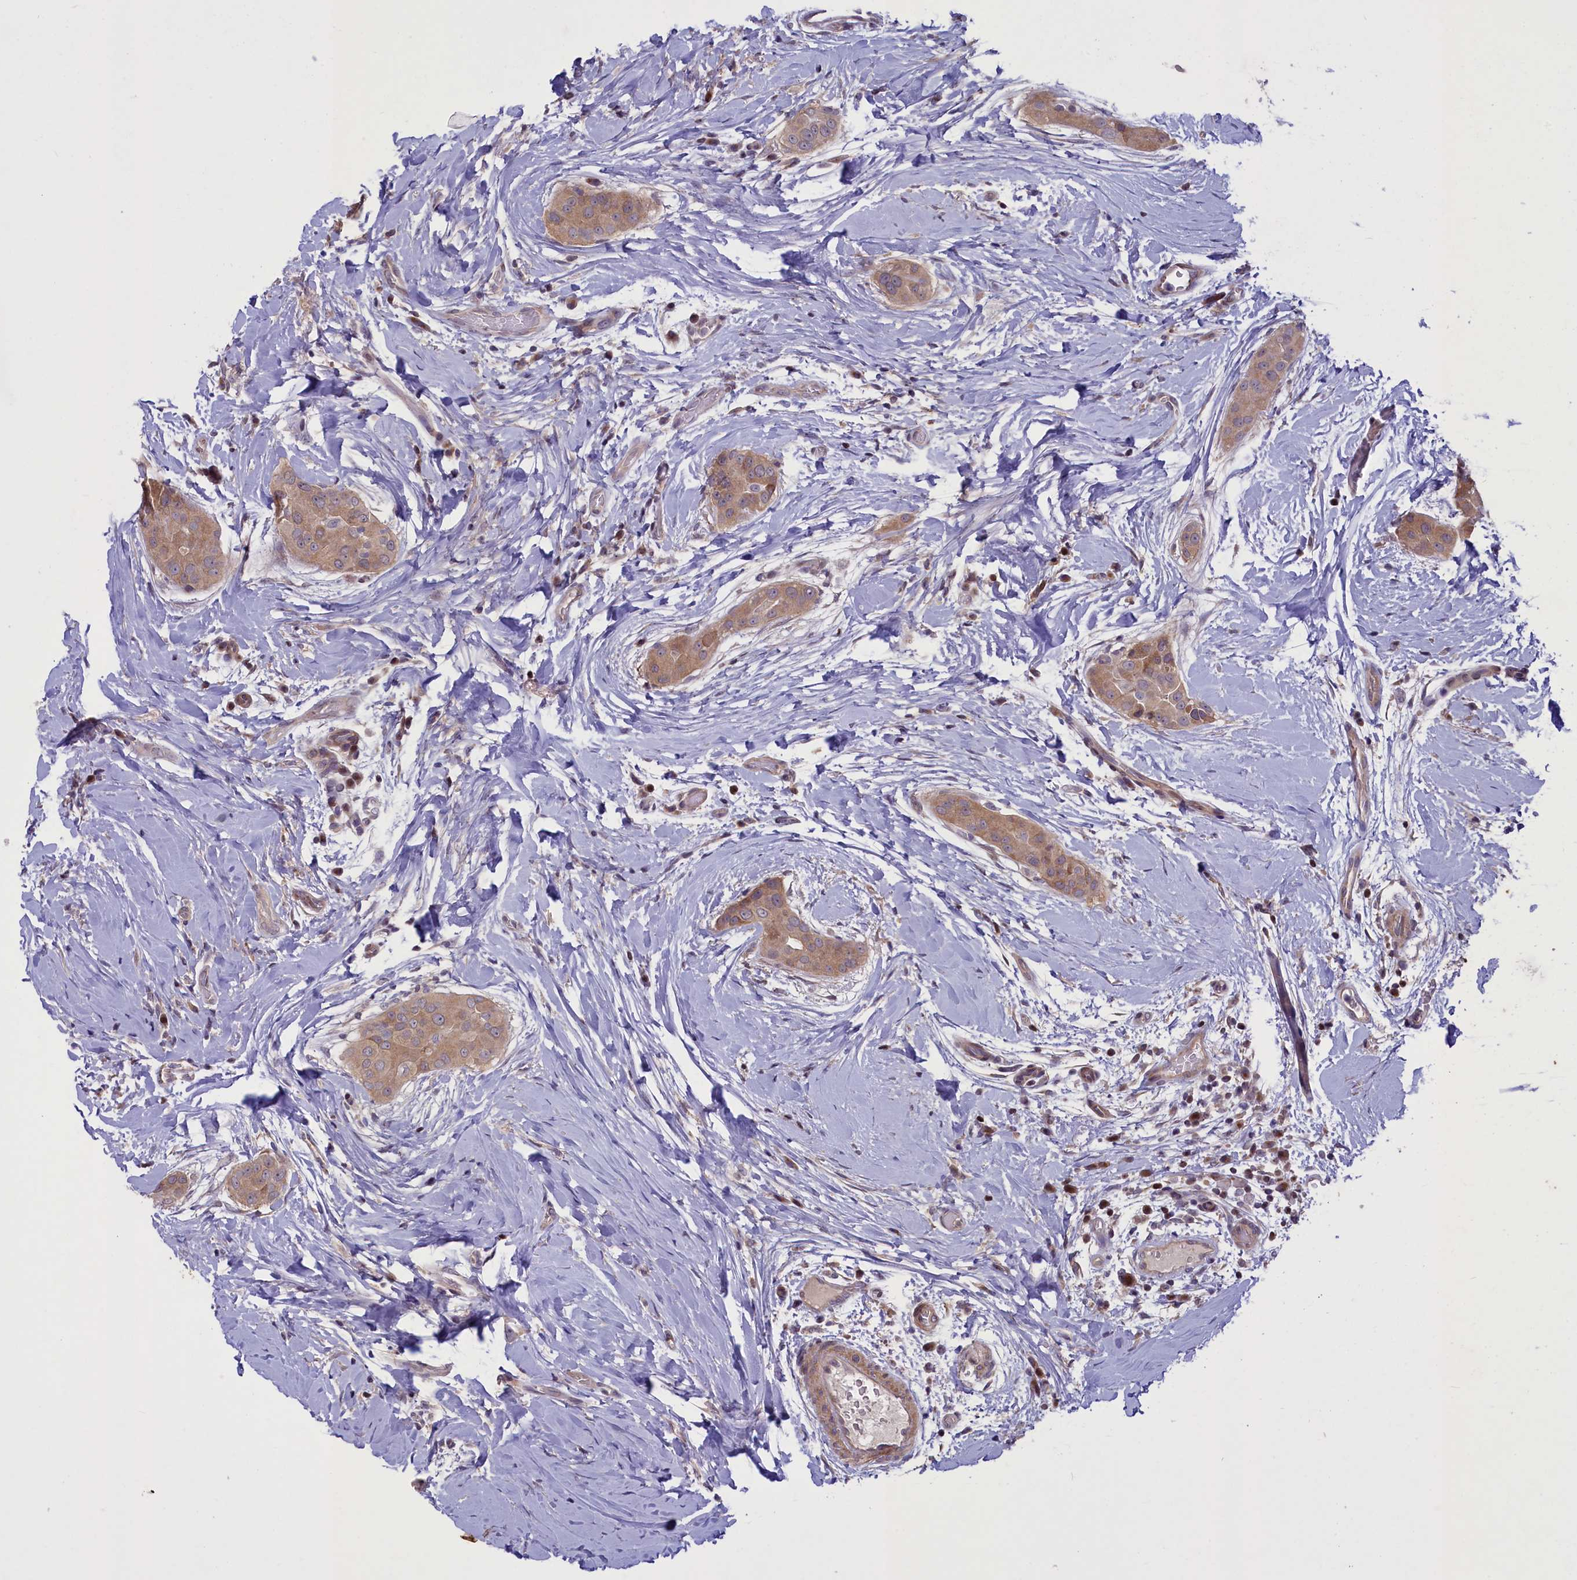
{"staining": {"intensity": "weak", "quantity": ">75%", "location": "cytoplasmic/membranous"}, "tissue": "thyroid cancer", "cell_type": "Tumor cells", "image_type": "cancer", "snomed": [{"axis": "morphology", "description": "Papillary adenocarcinoma, NOS"}, {"axis": "topography", "description": "Thyroid gland"}], "caption": "Protein analysis of papillary adenocarcinoma (thyroid) tissue demonstrates weak cytoplasmic/membranous expression in approximately >75% of tumor cells.", "gene": "MAN2C1", "patient": {"sex": "male", "age": 33}}